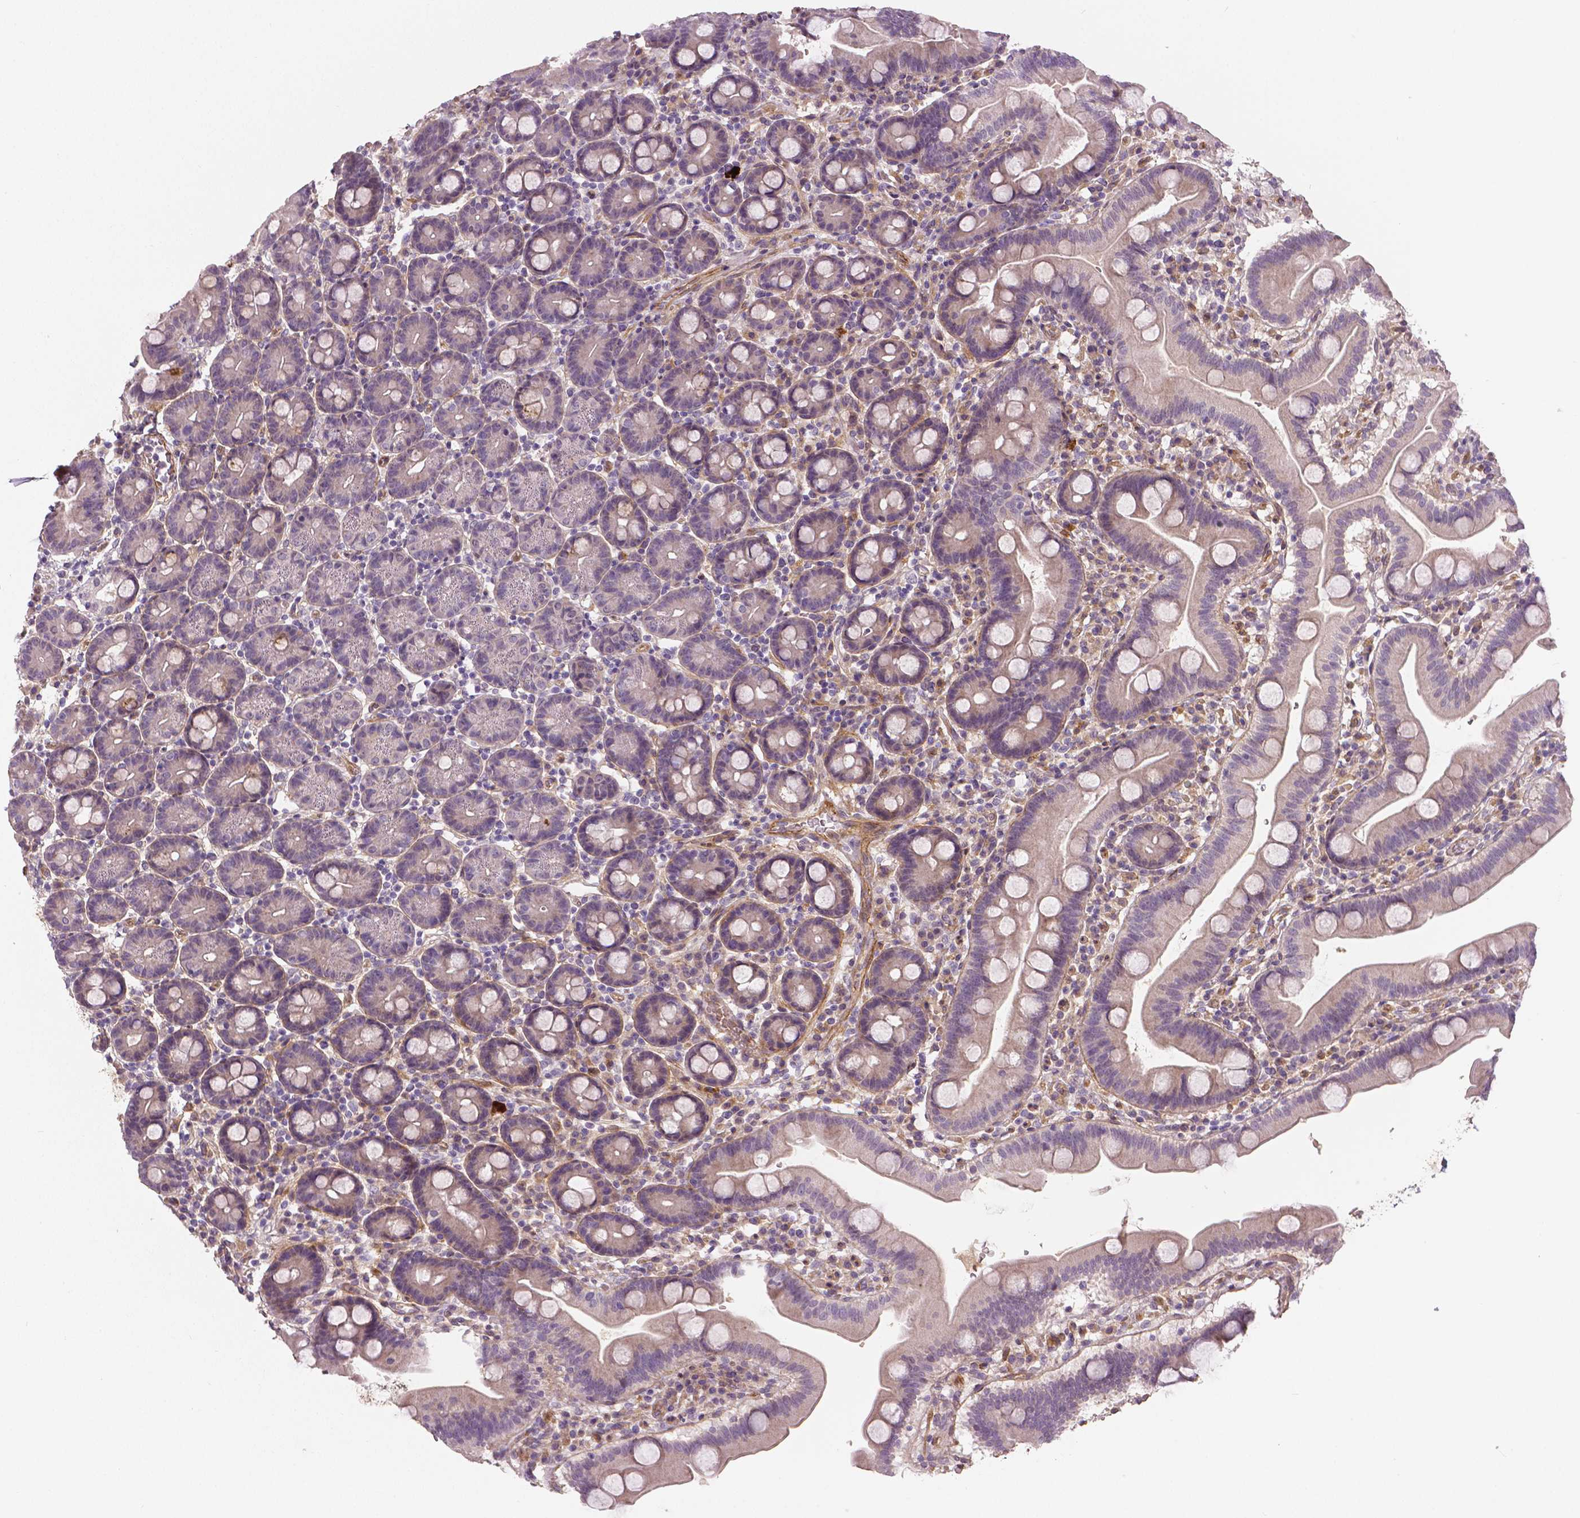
{"staining": {"intensity": "weak", "quantity": "<25%", "location": "cytoplasmic/membranous"}, "tissue": "duodenum", "cell_type": "Glandular cells", "image_type": "normal", "snomed": [{"axis": "morphology", "description": "Normal tissue, NOS"}, {"axis": "topography", "description": "Pancreas"}, {"axis": "topography", "description": "Duodenum"}], "caption": "Immunohistochemical staining of normal duodenum shows no significant positivity in glandular cells.", "gene": "FLT1", "patient": {"sex": "male", "age": 59}}